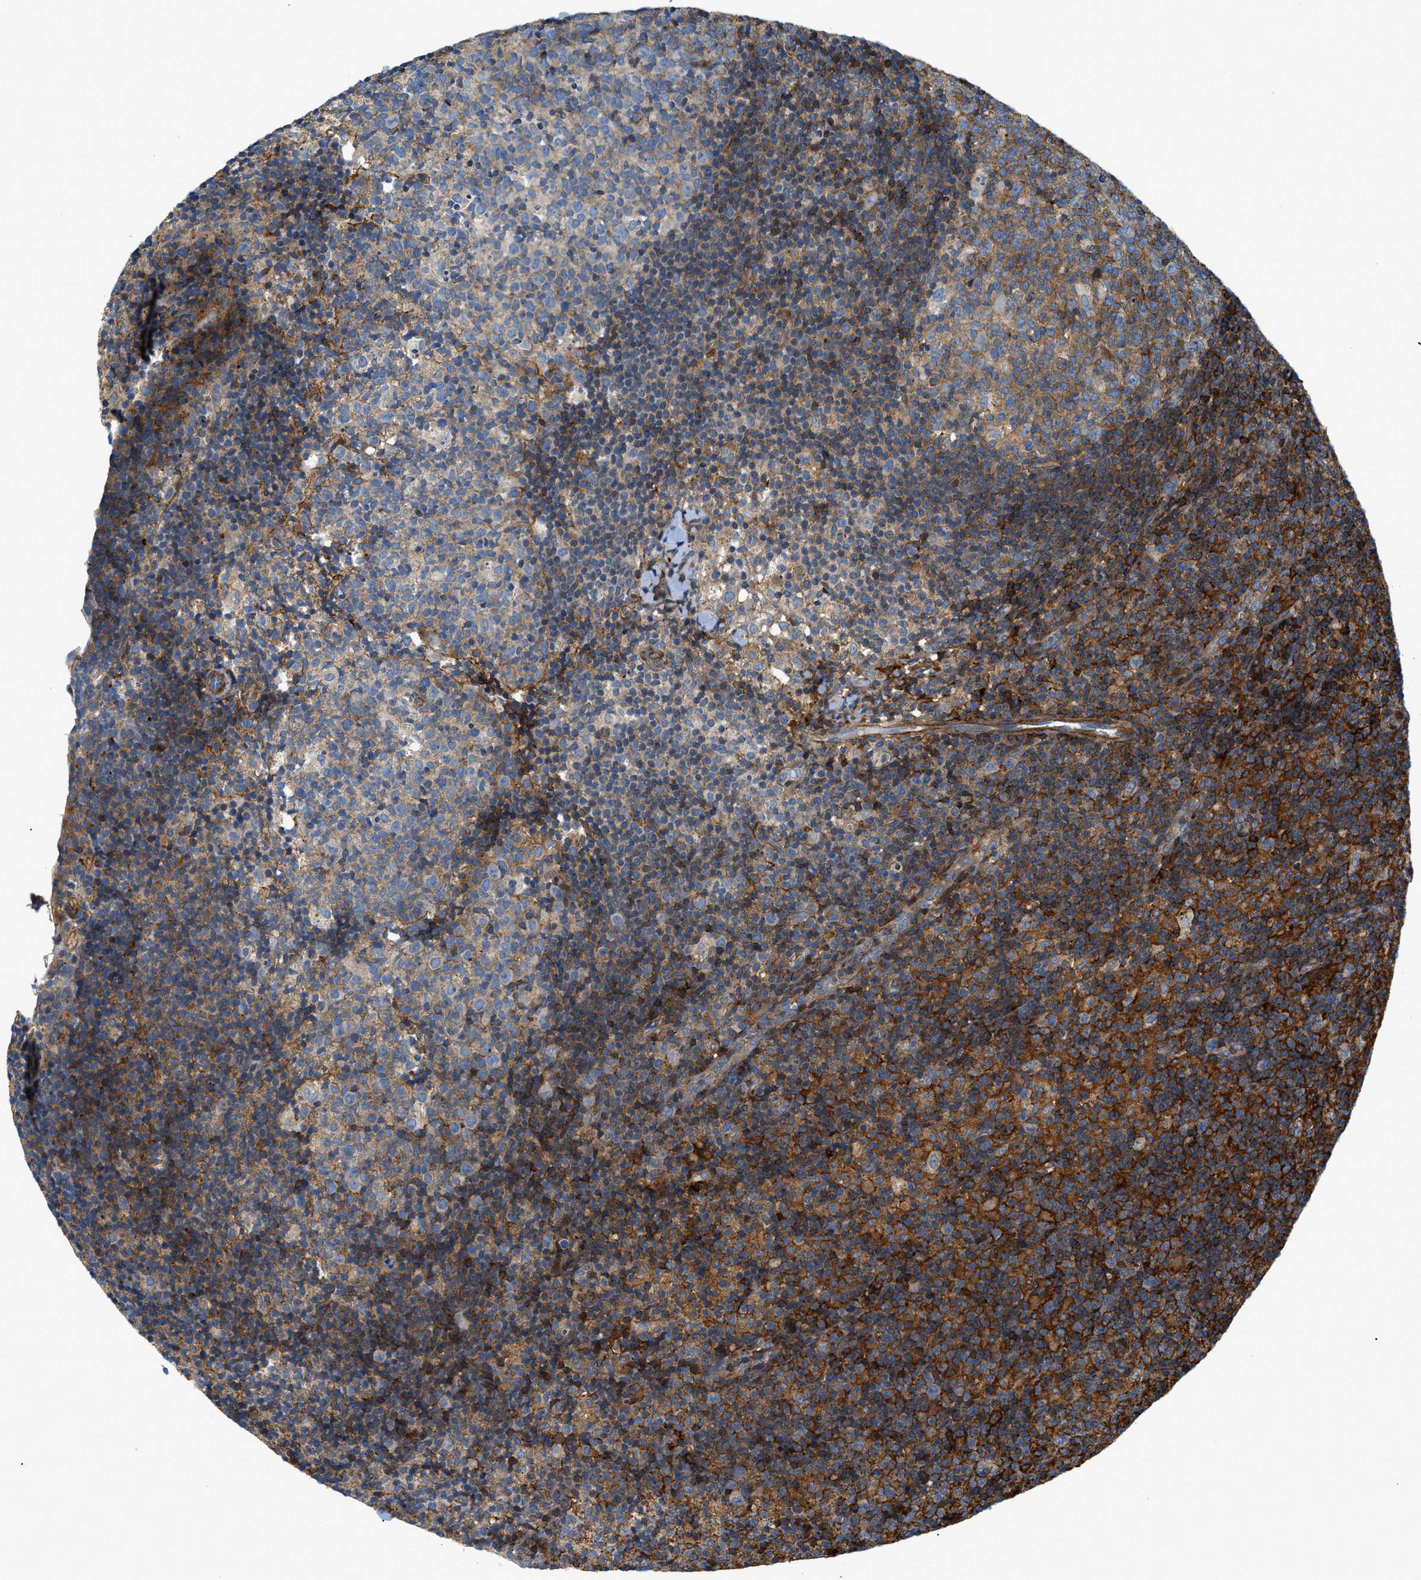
{"staining": {"intensity": "strong", "quantity": "25%-75%", "location": "cytoplasmic/membranous"}, "tissue": "lymph node", "cell_type": "Germinal center cells", "image_type": "normal", "snomed": [{"axis": "morphology", "description": "Normal tissue, NOS"}, {"axis": "morphology", "description": "Inflammation, NOS"}, {"axis": "topography", "description": "Lymph node"}], "caption": "Human lymph node stained for a protein (brown) shows strong cytoplasmic/membranous positive staining in about 25%-75% of germinal center cells.", "gene": "DHODH", "patient": {"sex": "male", "age": 55}}